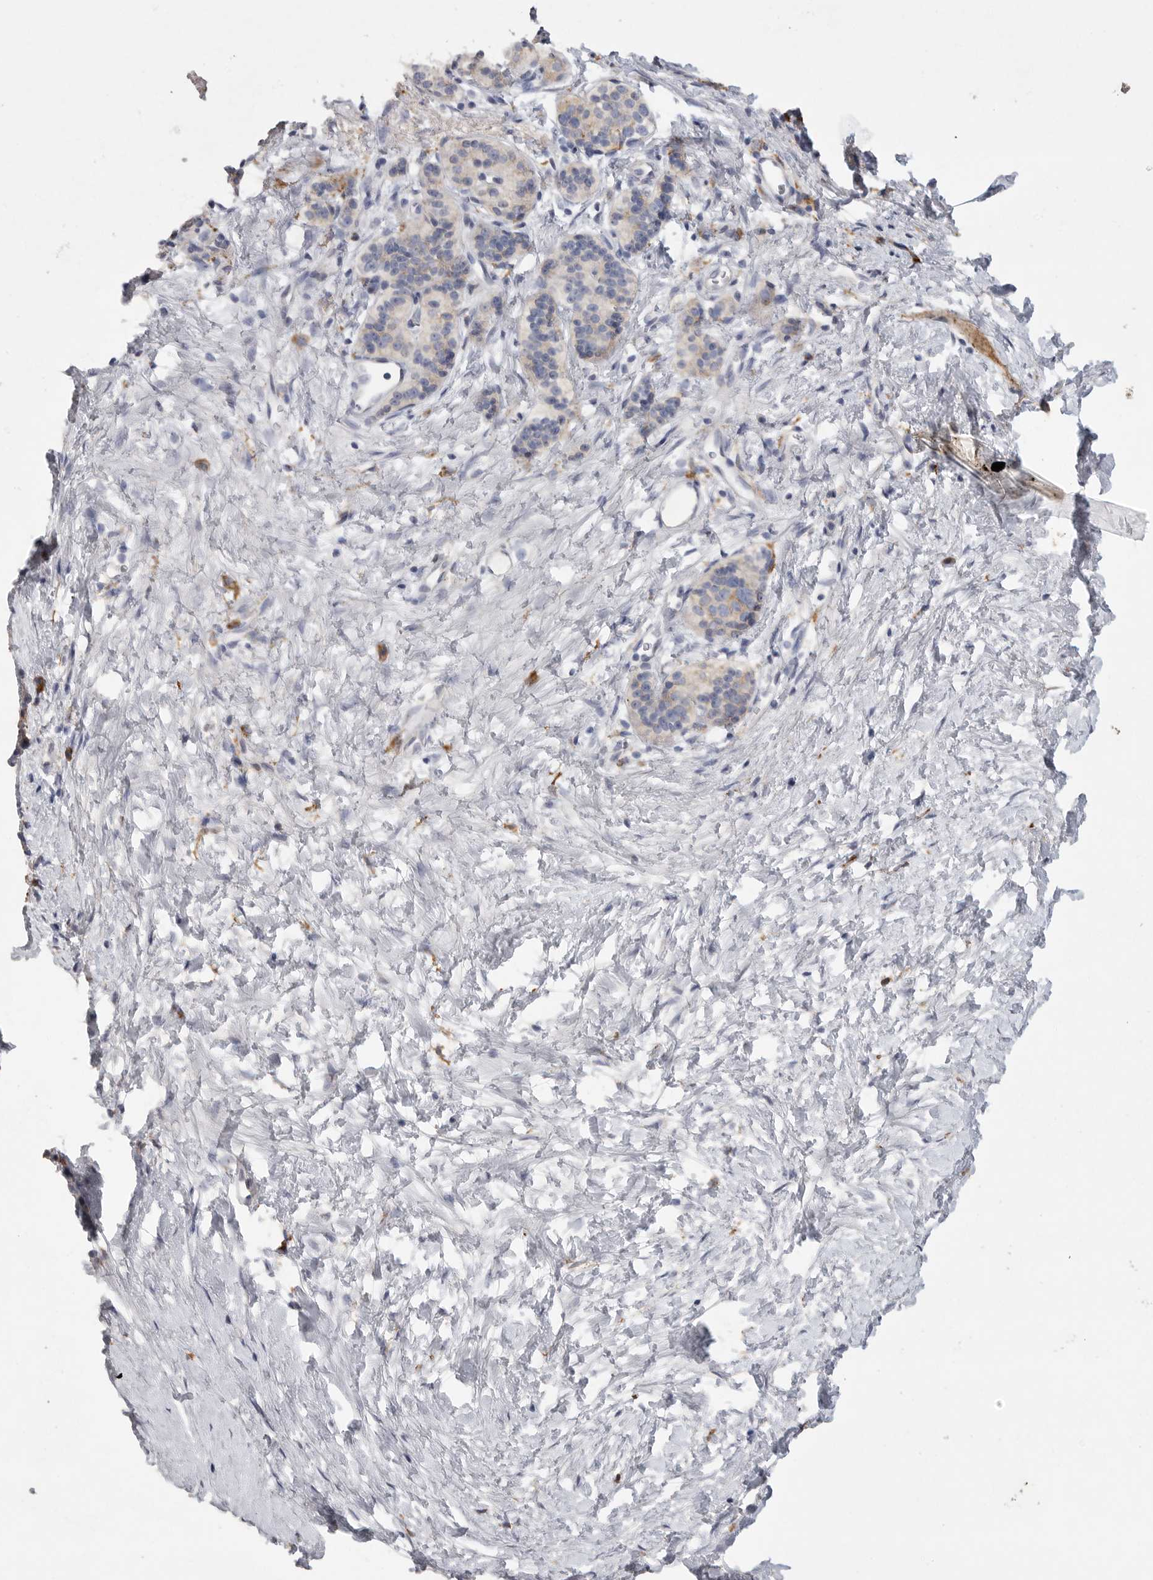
{"staining": {"intensity": "weak", "quantity": "<25%", "location": "cytoplasmic/membranous"}, "tissue": "pancreatic cancer", "cell_type": "Tumor cells", "image_type": "cancer", "snomed": [{"axis": "morphology", "description": "Adenocarcinoma, NOS"}, {"axis": "topography", "description": "Pancreas"}], "caption": "IHC photomicrograph of neoplastic tissue: human pancreatic cancer stained with DAB (3,3'-diaminobenzidine) exhibits no significant protein expression in tumor cells.", "gene": "EDEM3", "patient": {"sex": "male", "age": 50}}